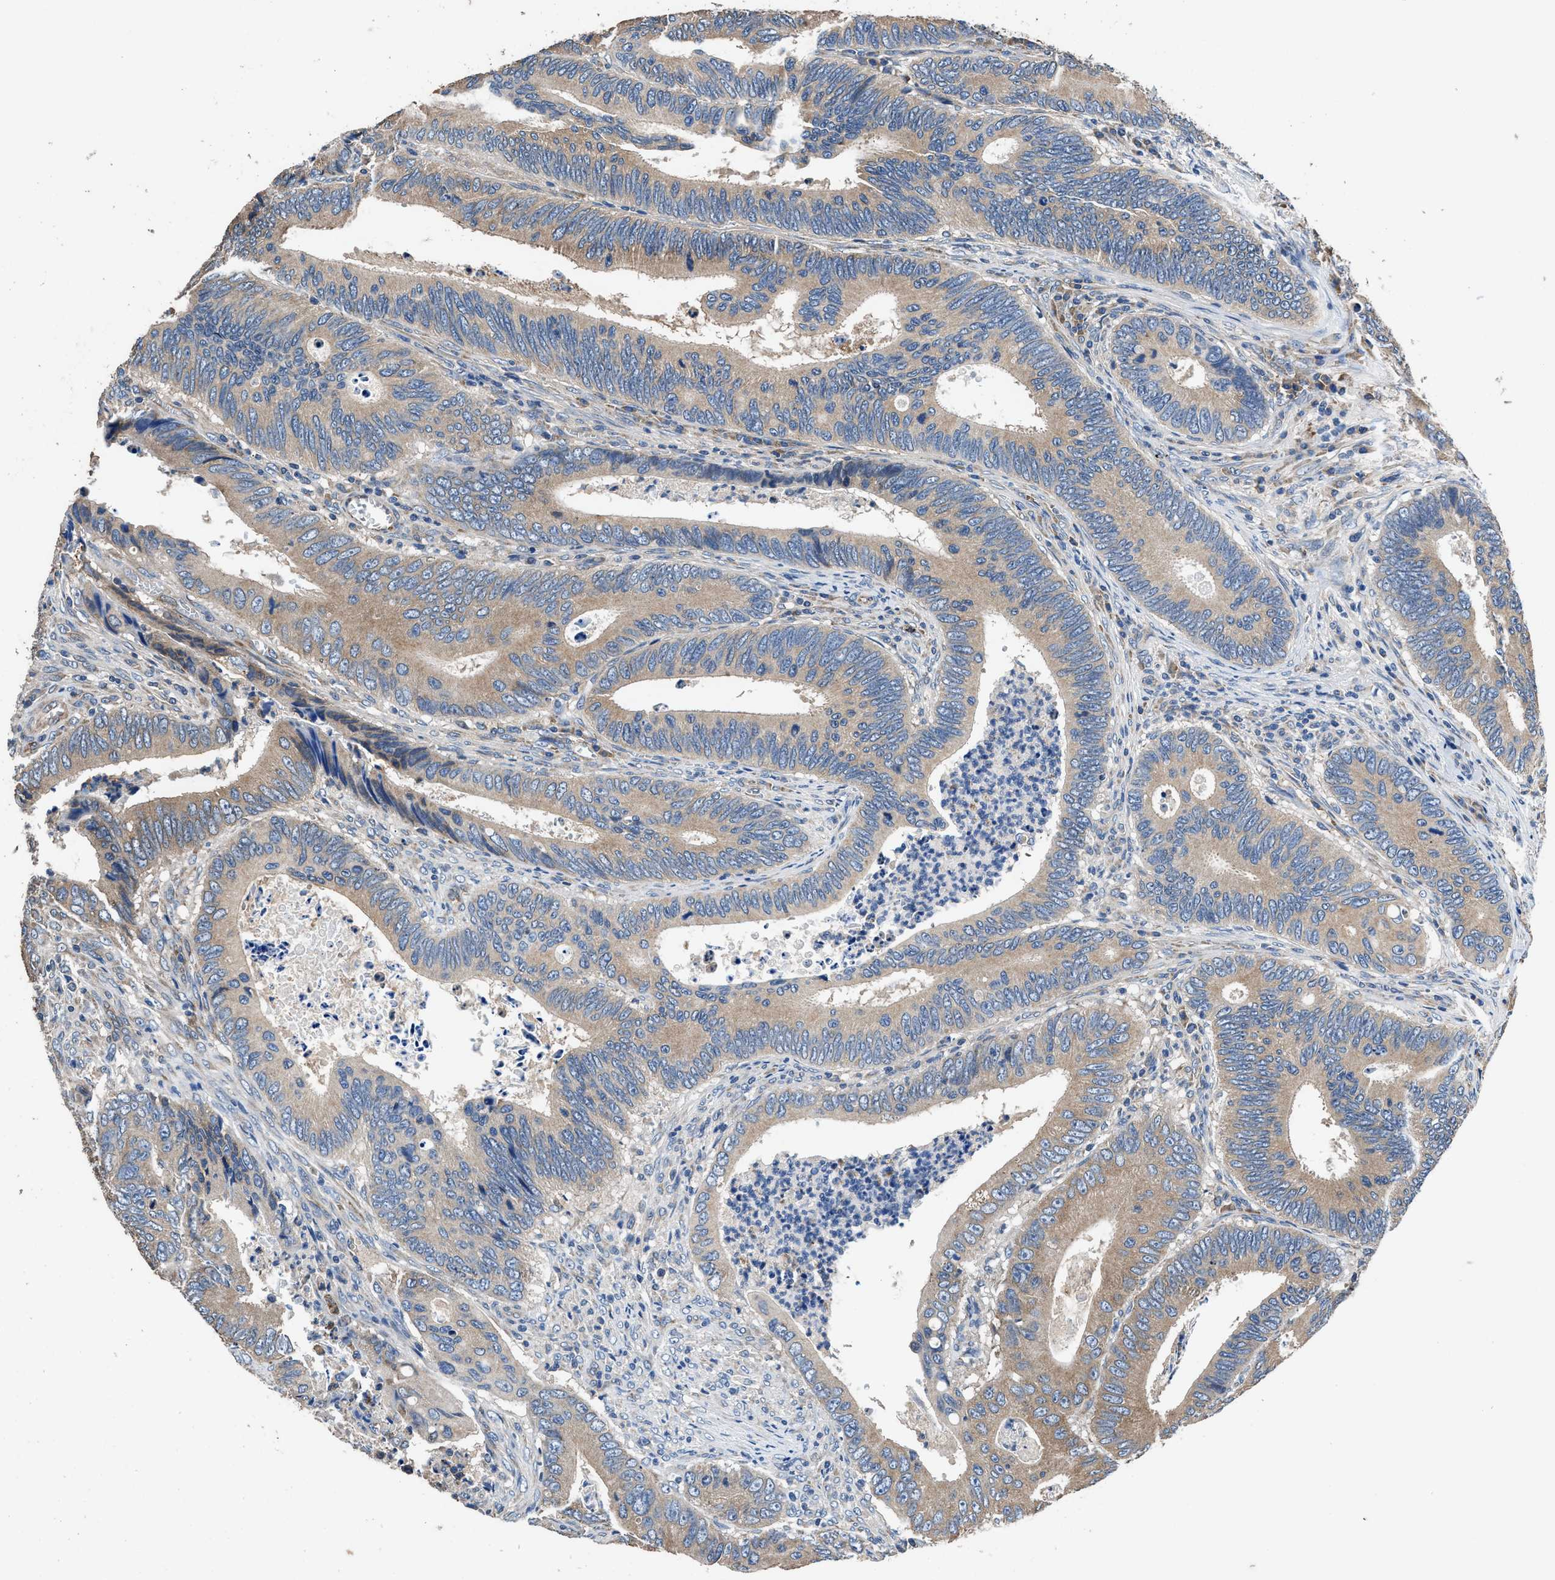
{"staining": {"intensity": "moderate", "quantity": ">75%", "location": "cytoplasmic/membranous"}, "tissue": "colorectal cancer", "cell_type": "Tumor cells", "image_type": "cancer", "snomed": [{"axis": "morphology", "description": "Inflammation, NOS"}, {"axis": "morphology", "description": "Adenocarcinoma, NOS"}, {"axis": "topography", "description": "Colon"}], "caption": "Immunohistochemical staining of human colorectal cancer (adenocarcinoma) displays medium levels of moderate cytoplasmic/membranous protein expression in about >75% of tumor cells.", "gene": "DHRS7B", "patient": {"sex": "male", "age": 72}}